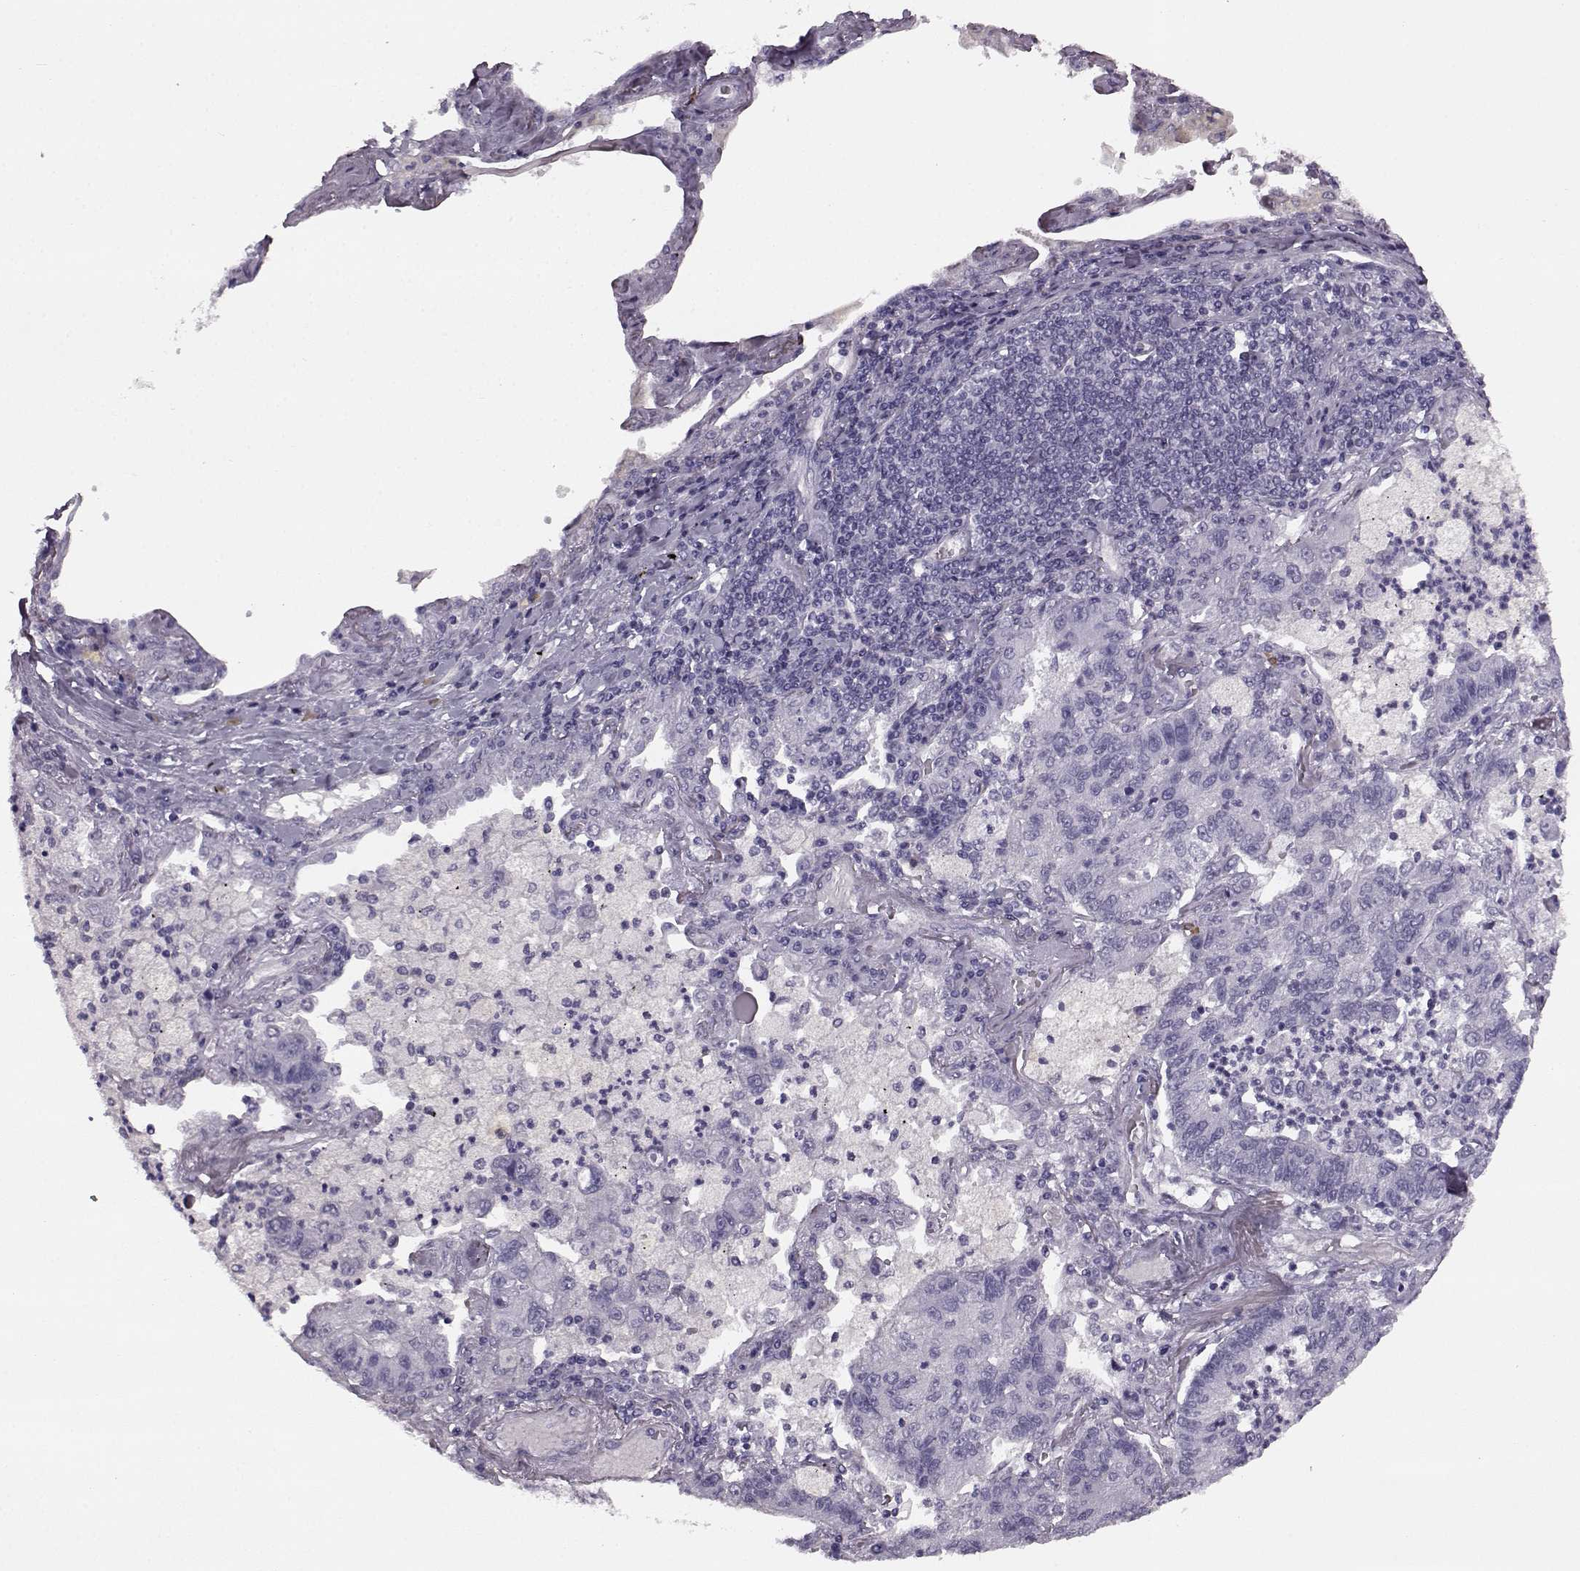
{"staining": {"intensity": "negative", "quantity": "none", "location": "none"}, "tissue": "lung cancer", "cell_type": "Tumor cells", "image_type": "cancer", "snomed": [{"axis": "morphology", "description": "Adenocarcinoma, NOS"}, {"axis": "topography", "description": "Lung"}], "caption": "The IHC image has no significant staining in tumor cells of lung adenocarcinoma tissue. The staining was performed using DAB (3,3'-diaminobenzidine) to visualize the protein expression in brown, while the nuclei were stained in blue with hematoxylin (Magnification: 20x).", "gene": "PRPH2", "patient": {"sex": "female", "age": 57}}